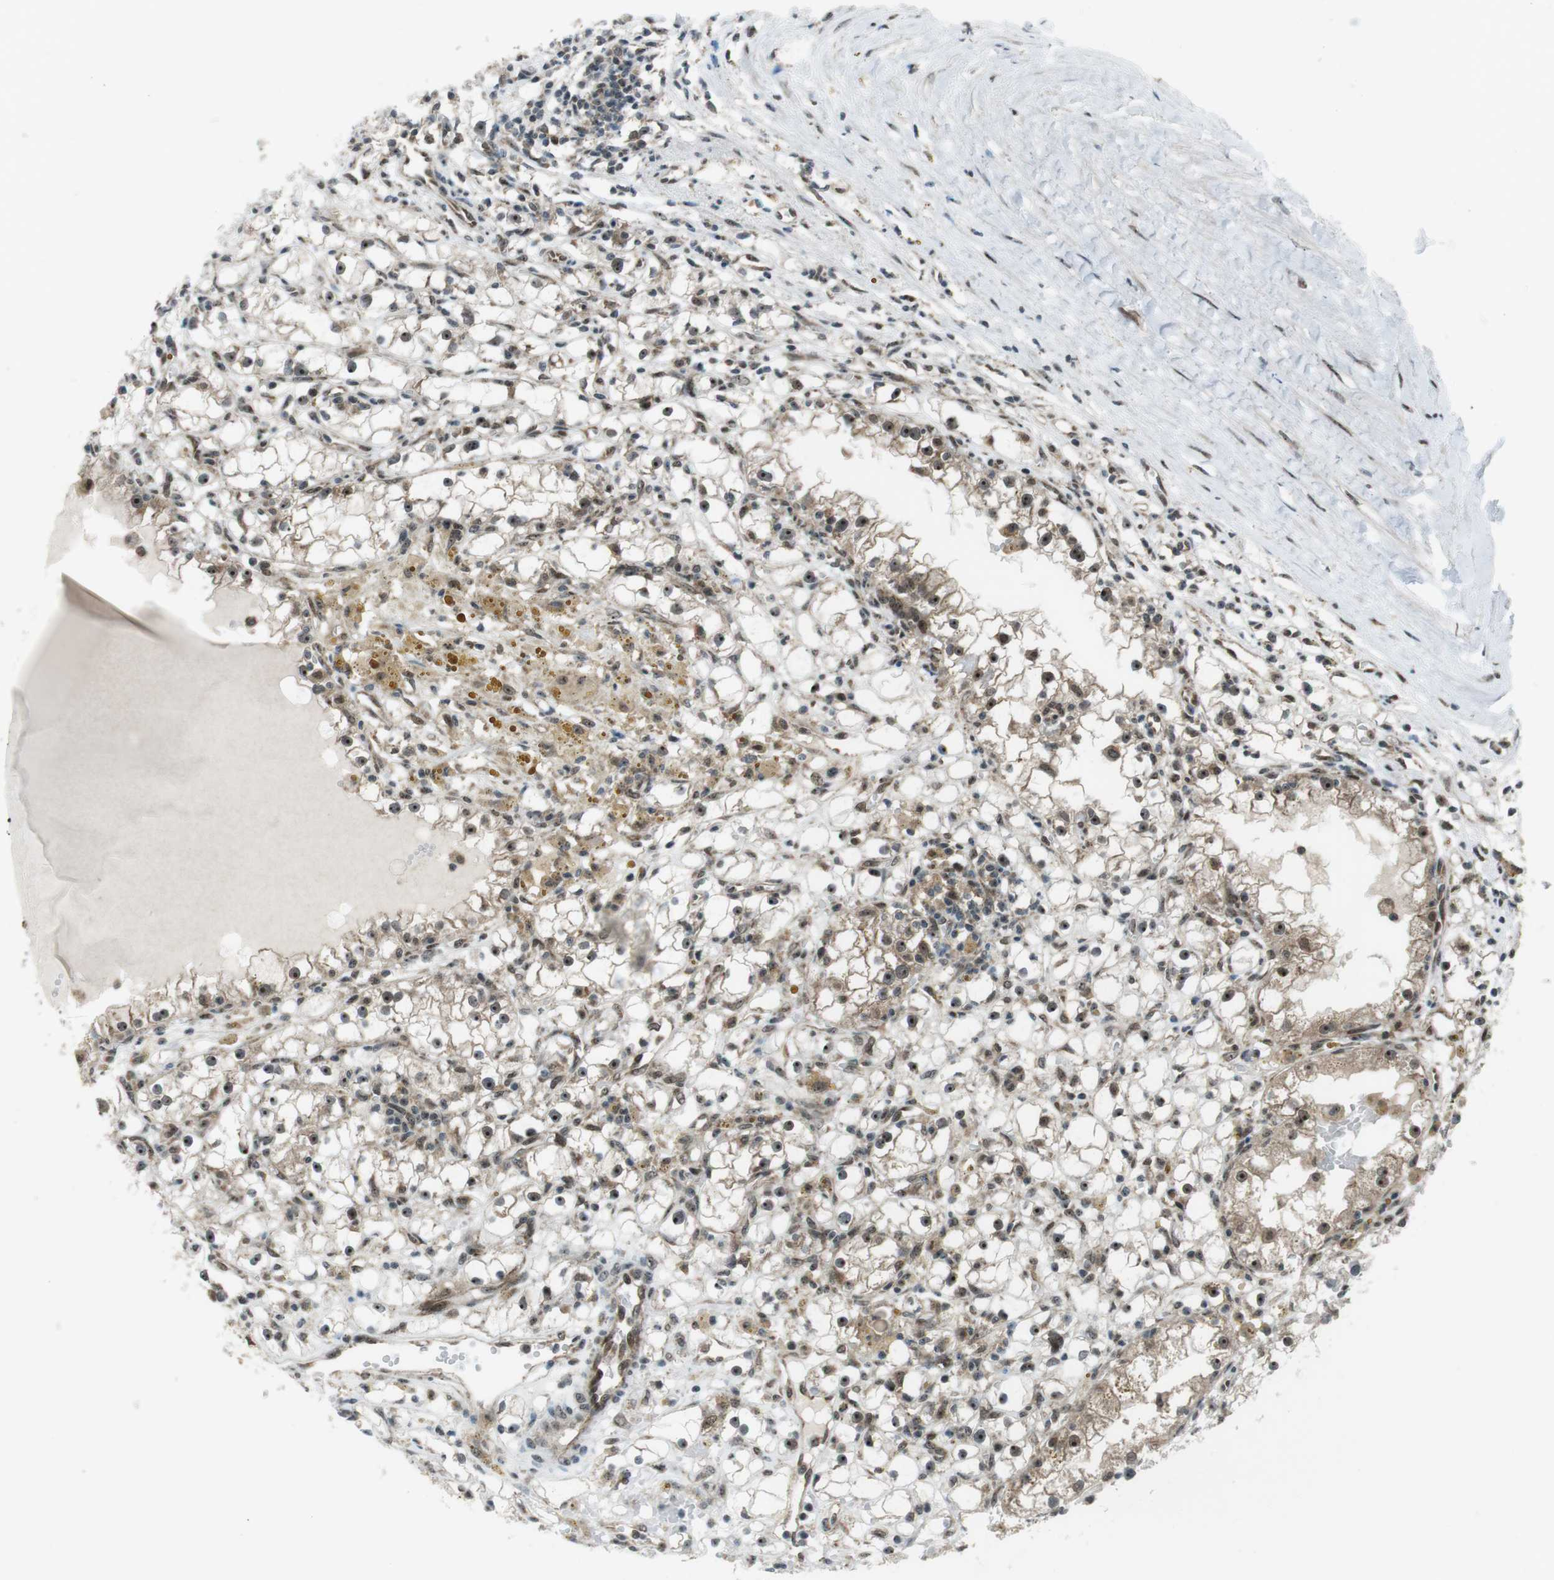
{"staining": {"intensity": "moderate", "quantity": ">75%", "location": "cytoplasmic/membranous,nuclear"}, "tissue": "renal cancer", "cell_type": "Tumor cells", "image_type": "cancer", "snomed": [{"axis": "morphology", "description": "Adenocarcinoma, NOS"}, {"axis": "topography", "description": "Kidney"}], "caption": "Immunohistochemical staining of human renal cancer (adenocarcinoma) demonstrates medium levels of moderate cytoplasmic/membranous and nuclear staining in approximately >75% of tumor cells.", "gene": "CSNK1D", "patient": {"sex": "male", "age": 56}}